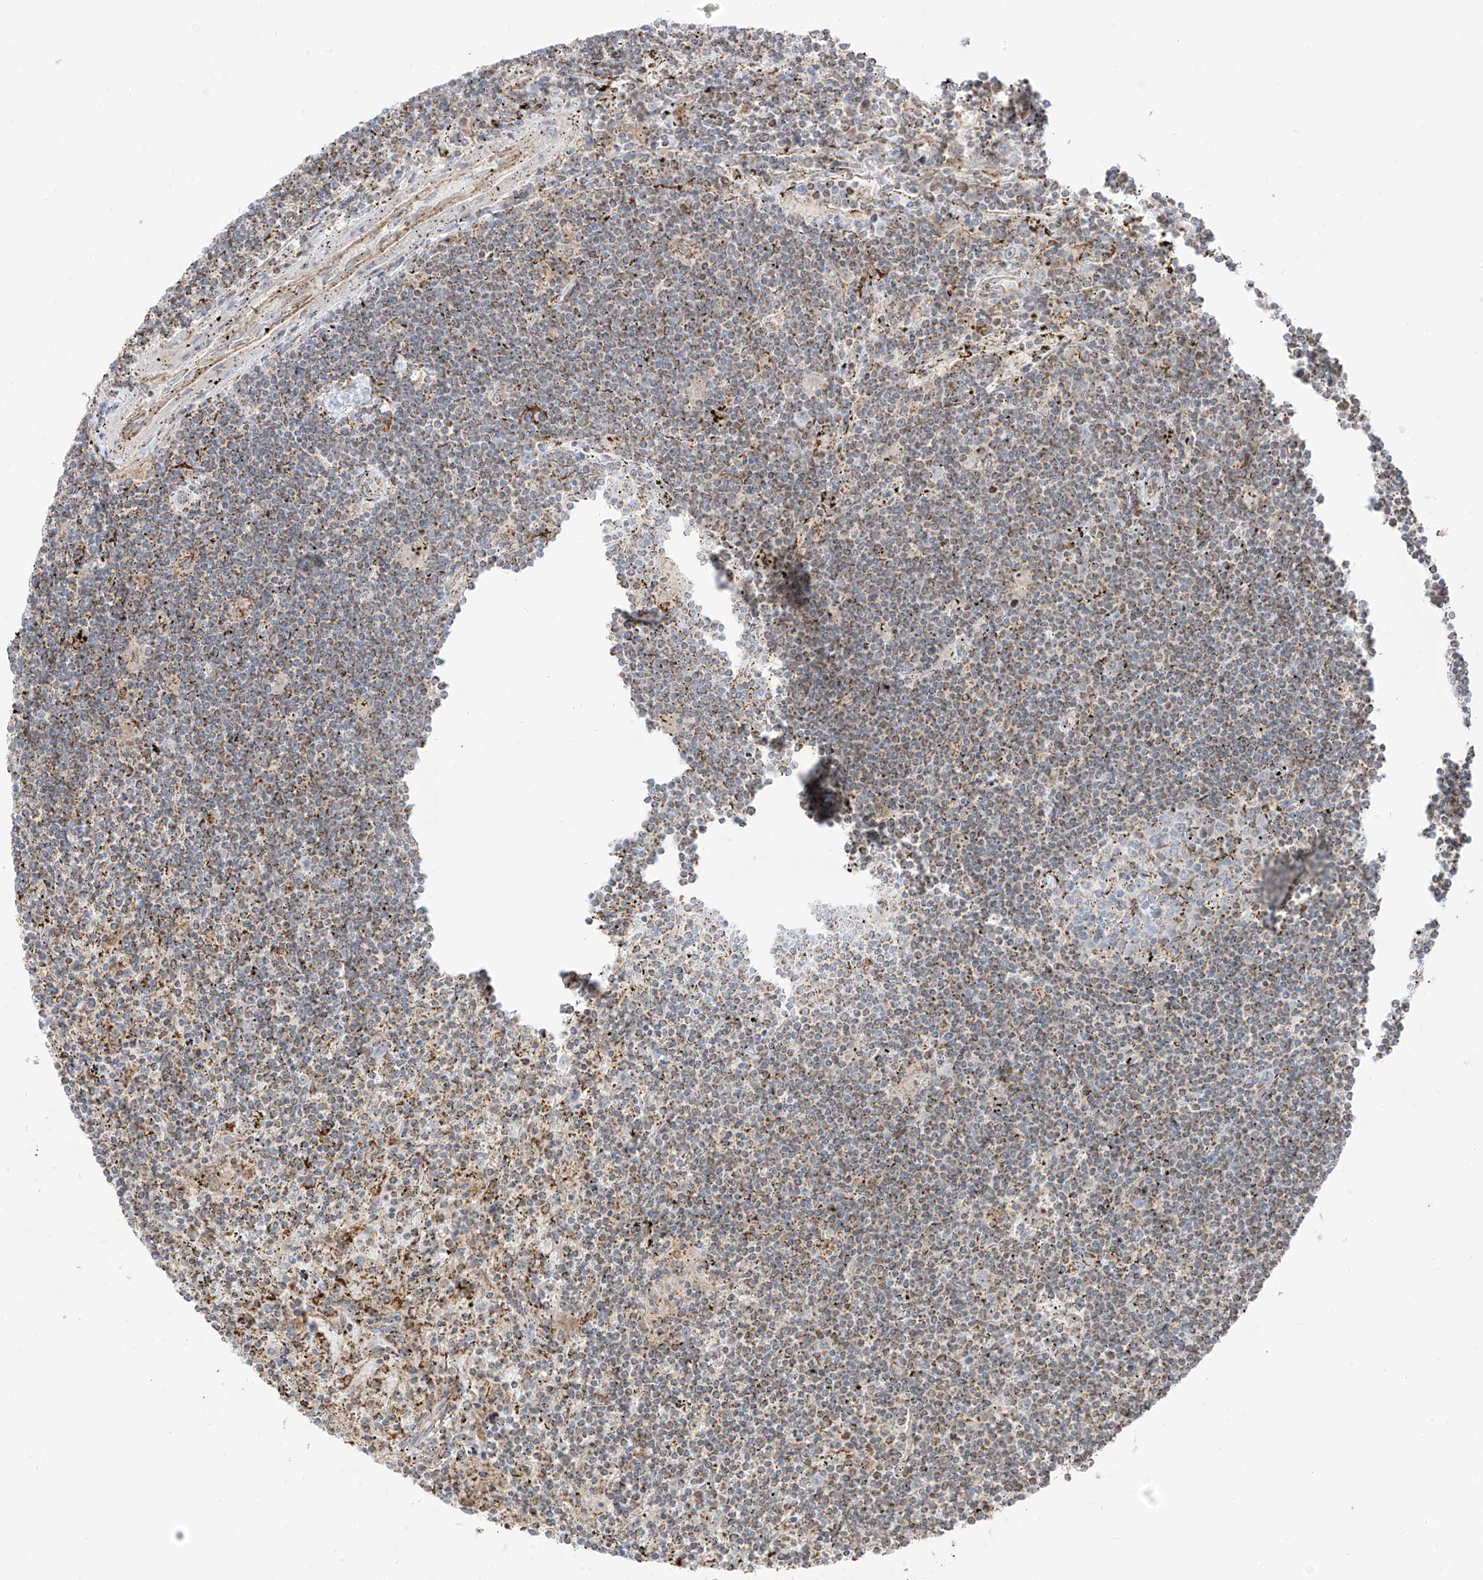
{"staining": {"intensity": "moderate", "quantity": "25%-75%", "location": "cytoplasmic/membranous"}, "tissue": "lymphoma", "cell_type": "Tumor cells", "image_type": "cancer", "snomed": [{"axis": "morphology", "description": "Malignant lymphoma, non-Hodgkin's type, Low grade"}, {"axis": "topography", "description": "Spleen"}], "caption": "Brown immunohistochemical staining in lymphoma shows moderate cytoplasmic/membranous staining in approximately 25%-75% of tumor cells. (DAB = brown stain, brightfield microscopy at high magnification).", "gene": "ETHE1", "patient": {"sex": "male", "age": 76}}